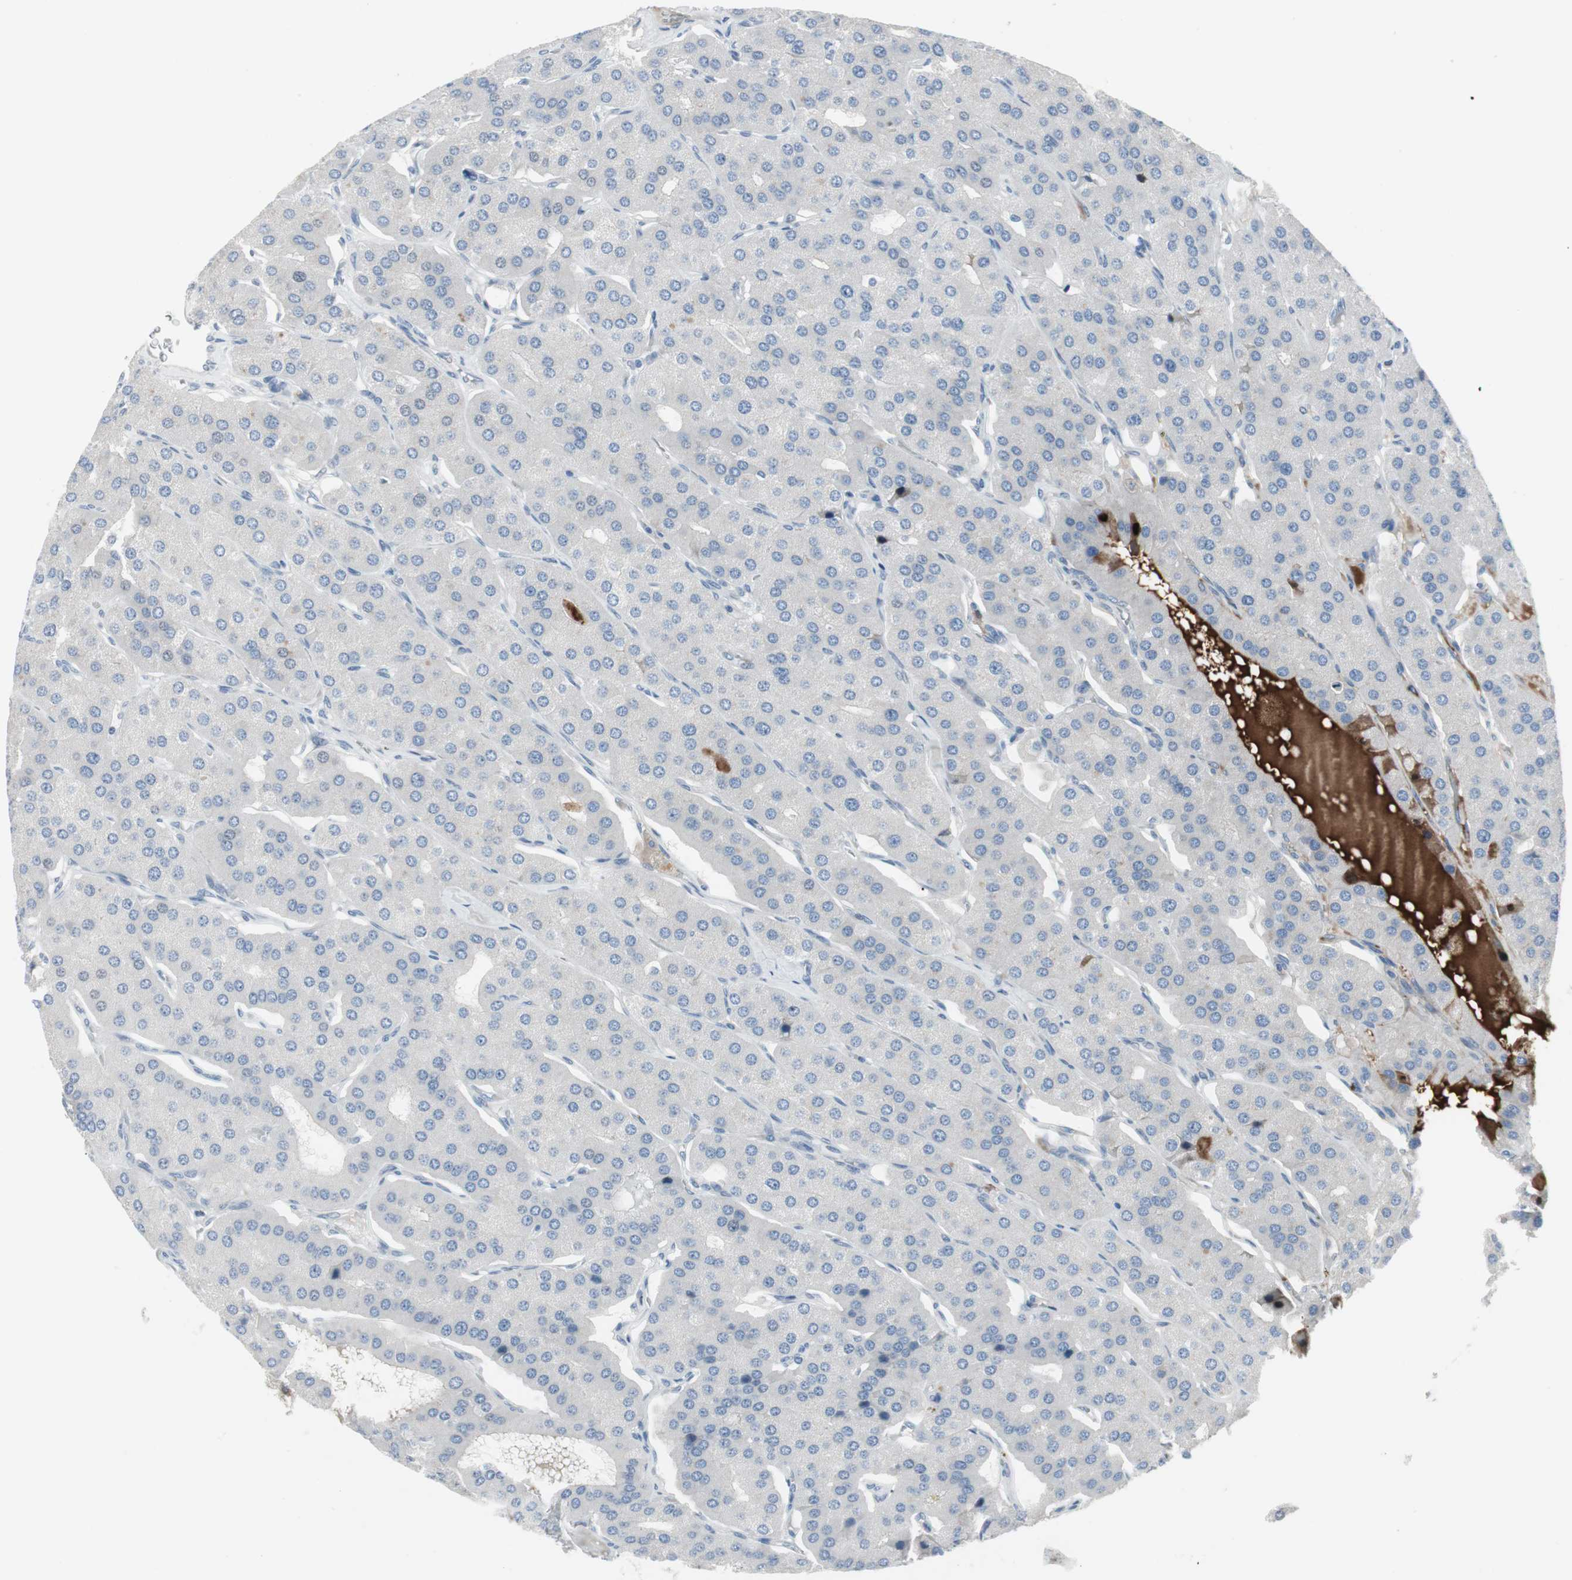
{"staining": {"intensity": "weak", "quantity": ">75%", "location": "cytoplasmic/membranous"}, "tissue": "parathyroid gland", "cell_type": "Glandular cells", "image_type": "normal", "snomed": [{"axis": "morphology", "description": "Normal tissue, NOS"}, {"axis": "morphology", "description": "Adenoma, NOS"}, {"axis": "topography", "description": "Parathyroid gland"}], "caption": "Immunohistochemical staining of unremarkable human parathyroid gland displays low levels of weak cytoplasmic/membranous positivity in about >75% of glandular cells. (IHC, brightfield microscopy, high magnification).", "gene": "PIGR", "patient": {"sex": "female", "age": 86}}